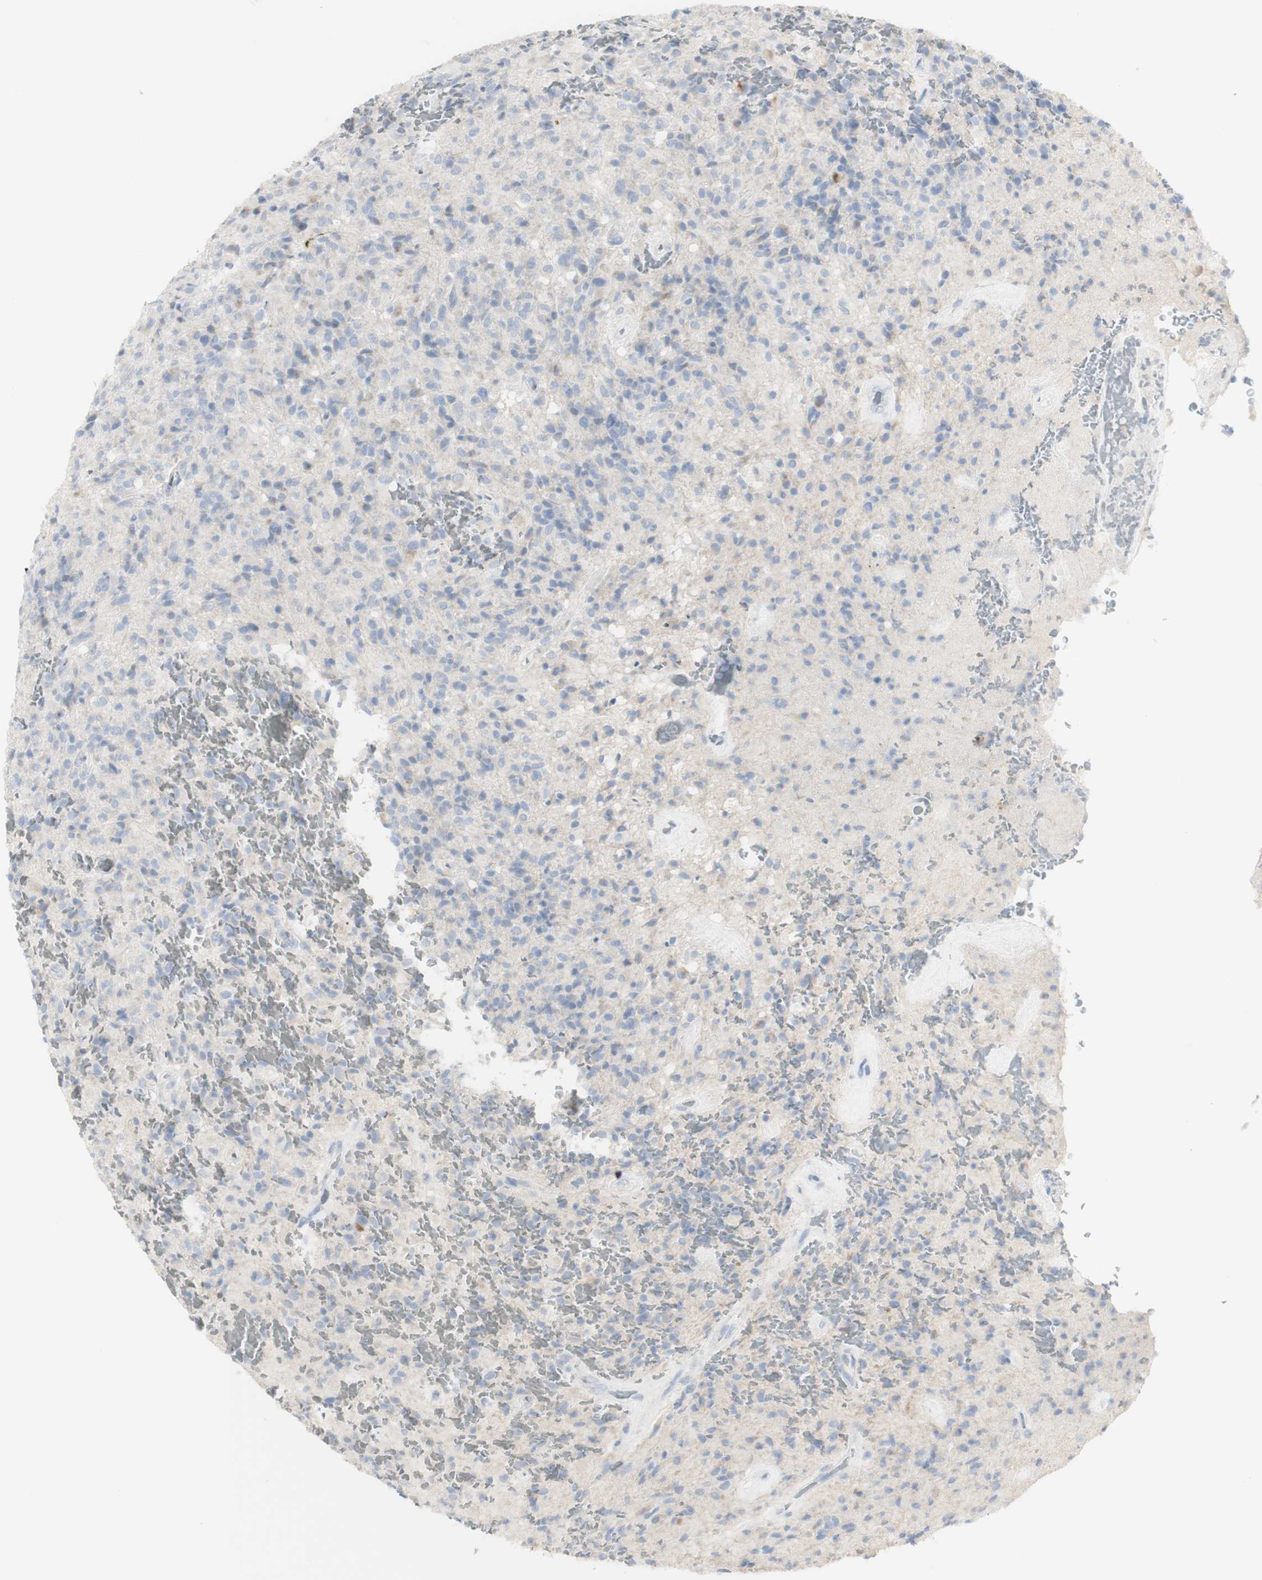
{"staining": {"intensity": "weak", "quantity": "<25%", "location": "cytoplasmic/membranous"}, "tissue": "glioma", "cell_type": "Tumor cells", "image_type": "cancer", "snomed": [{"axis": "morphology", "description": "Glioma, malignant, High grade"}, {"axis": "topography", "description": "Brain"}], "caption": "Immunohistochemical staining of human malignant glioma (high-grade) exhibits no significant staining in tumor cells.", "gene": "CD207", "patient": {"sex": "male", "age": 71}}